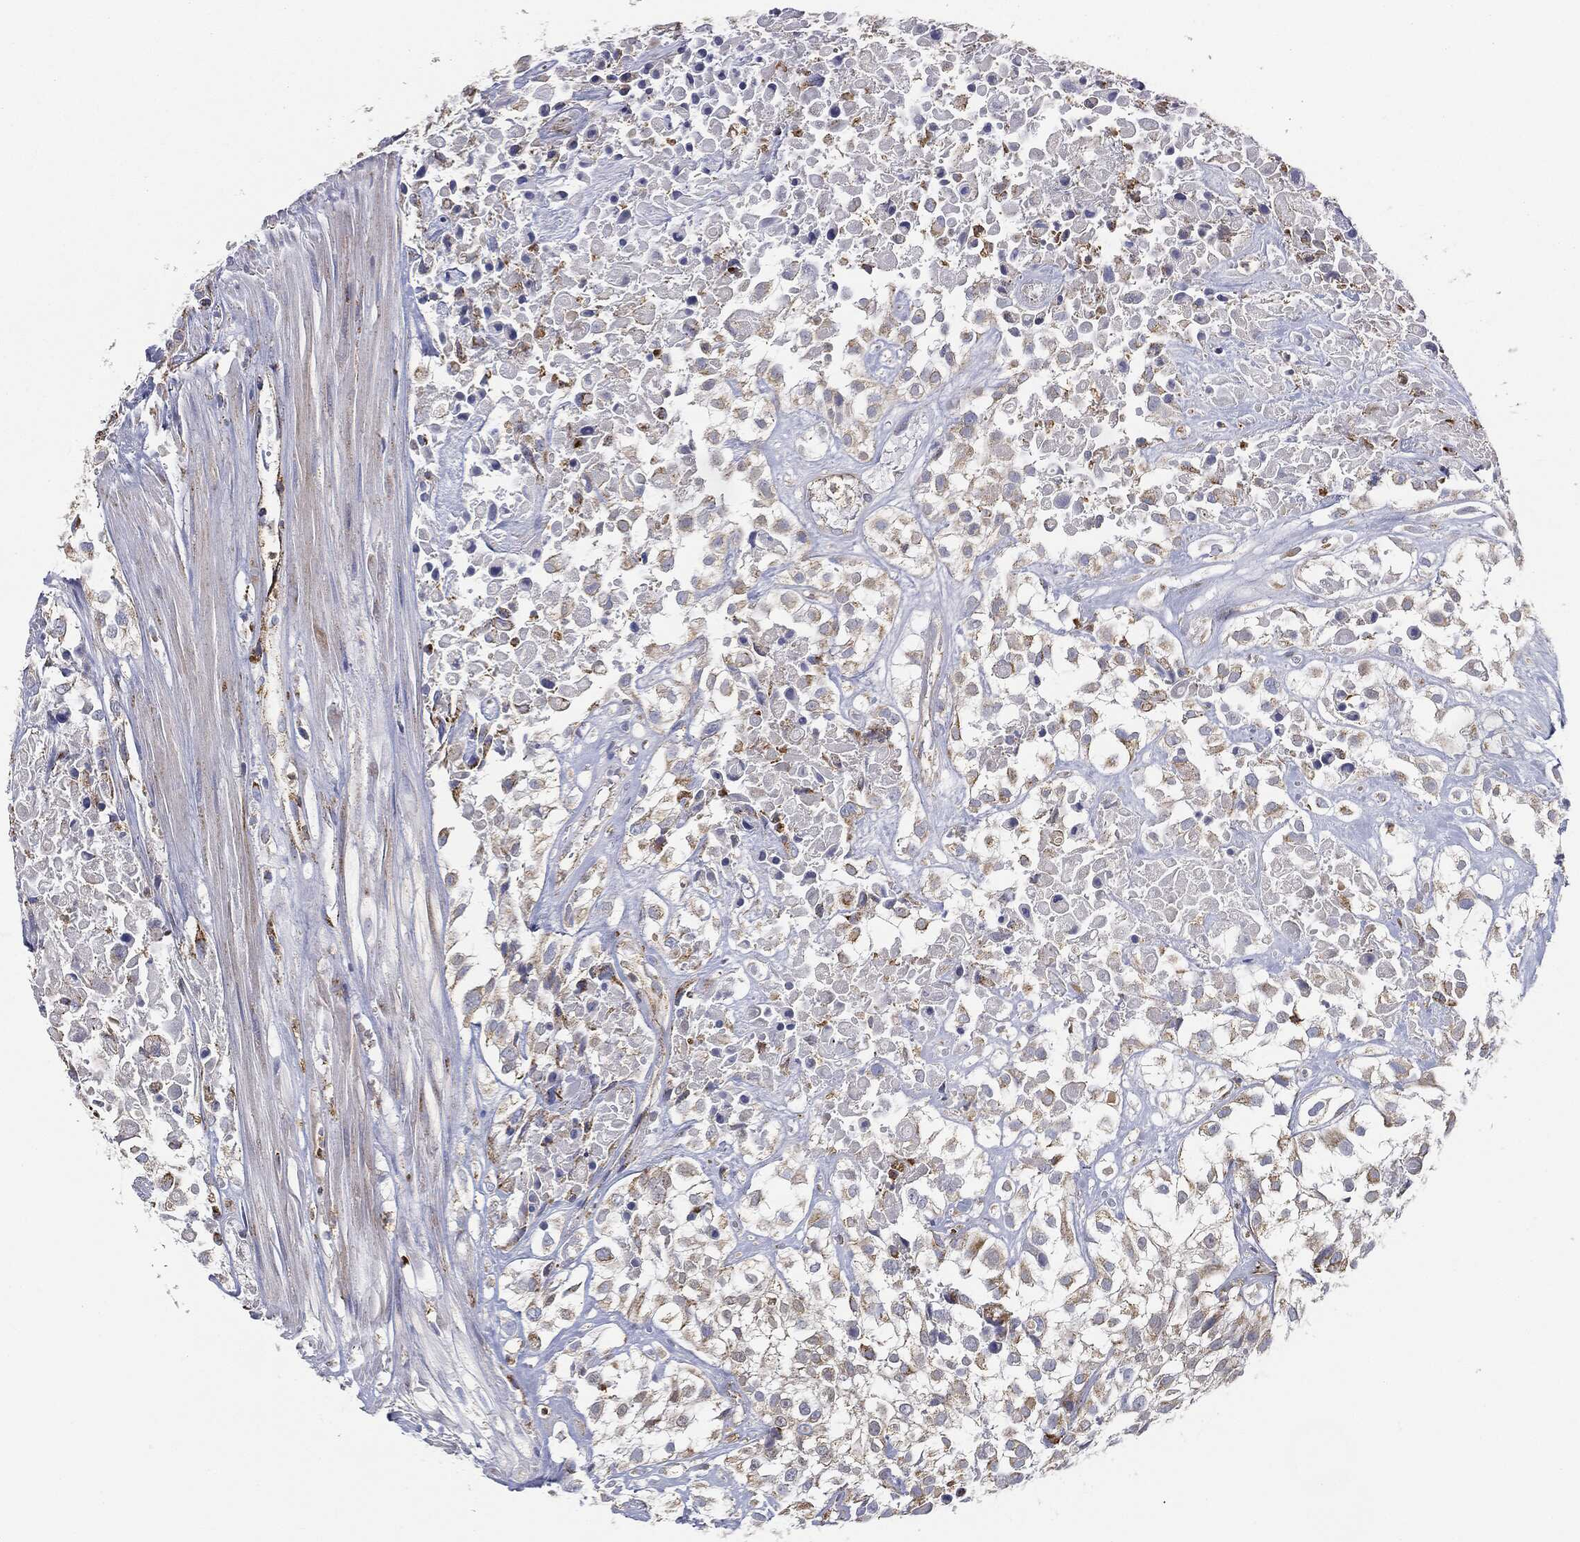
{"staining": {"intensity": "weak", "quantity": "<25%", "location": "cytoplasmic/membranous"}, "tissue": "urothelial cancer", "cell_type": "Tumor cells", "image_type": "cancer", "snomed": [{"axis": "morphology", "description": "Urothelial carcinoma, High grade"}, {"axis": "topography", "description": "Urinary bladder"}], "caption": "Histopathology image shows no protein positivity in tumor cells of high-grade urothelial carcinoma tissue. (Immunohistochemistry, brightfield microscopy, high magnification).", "gene": "CAPN15", "patient": {"sex": "male", "age": 56}}